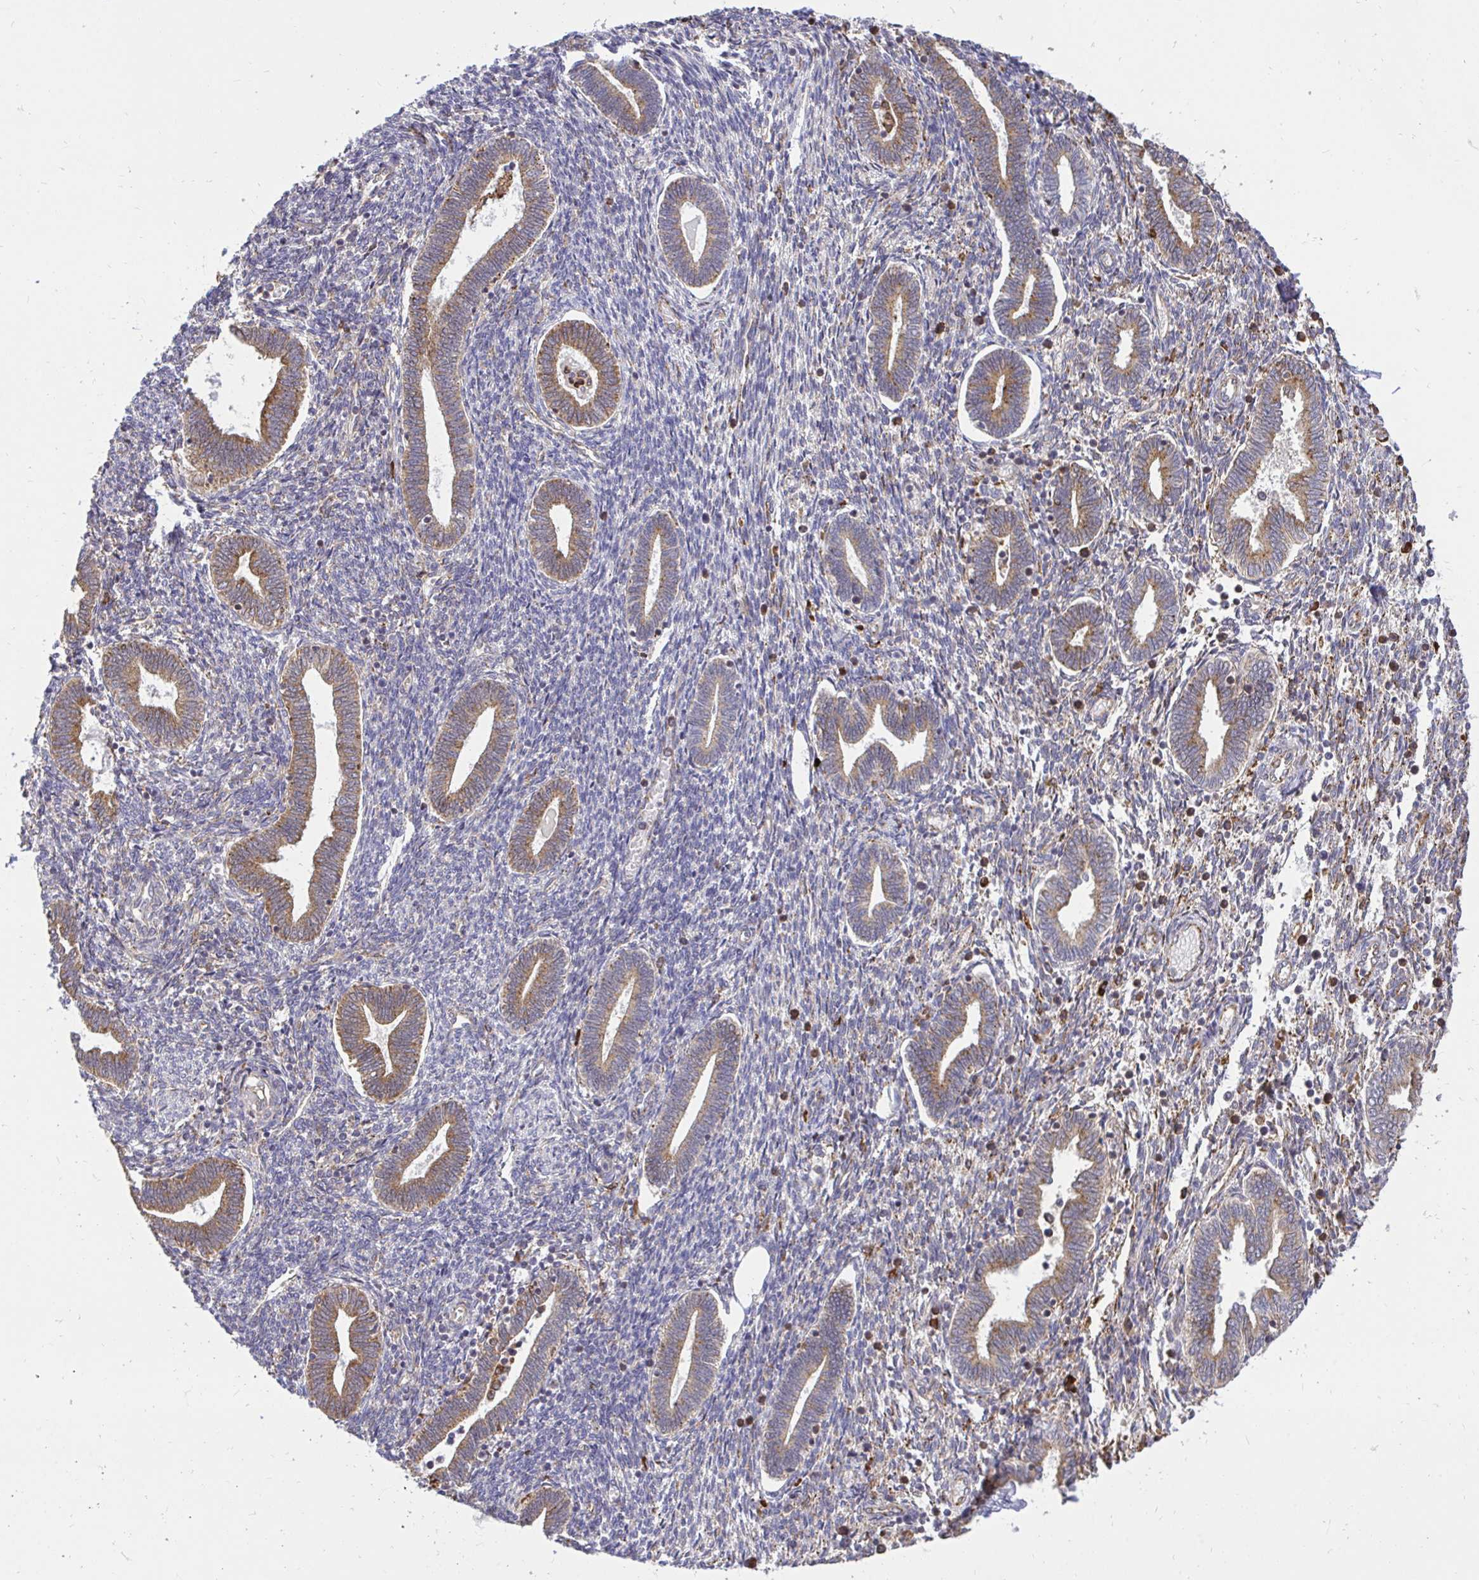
{"staining": {"intensity": "moderate", "quantity": "<25%", "location": "cytoplasmic/membranous"}, "tissue": "endometrium", "cell_type": "Cells in endometrial stroma", "image_type": "normal", "snomed": [{"axis": "morphology", "description": "Normal tissue, NOS"}, {"axis": "topography", "description": "Endometrium"}], "caption": "High-power microscopy captured an immunohistochemistry photomicrograph of unremarkable endometrium, revealing moderate cytoplasmic/membranous staining in about <25% of cells in endometrial stroma. The protein of interest is shown in brown color, while the nuclei are stained blue.", "gene": "NAALAD2", "patient": {"sex": "female", "age": 42}}